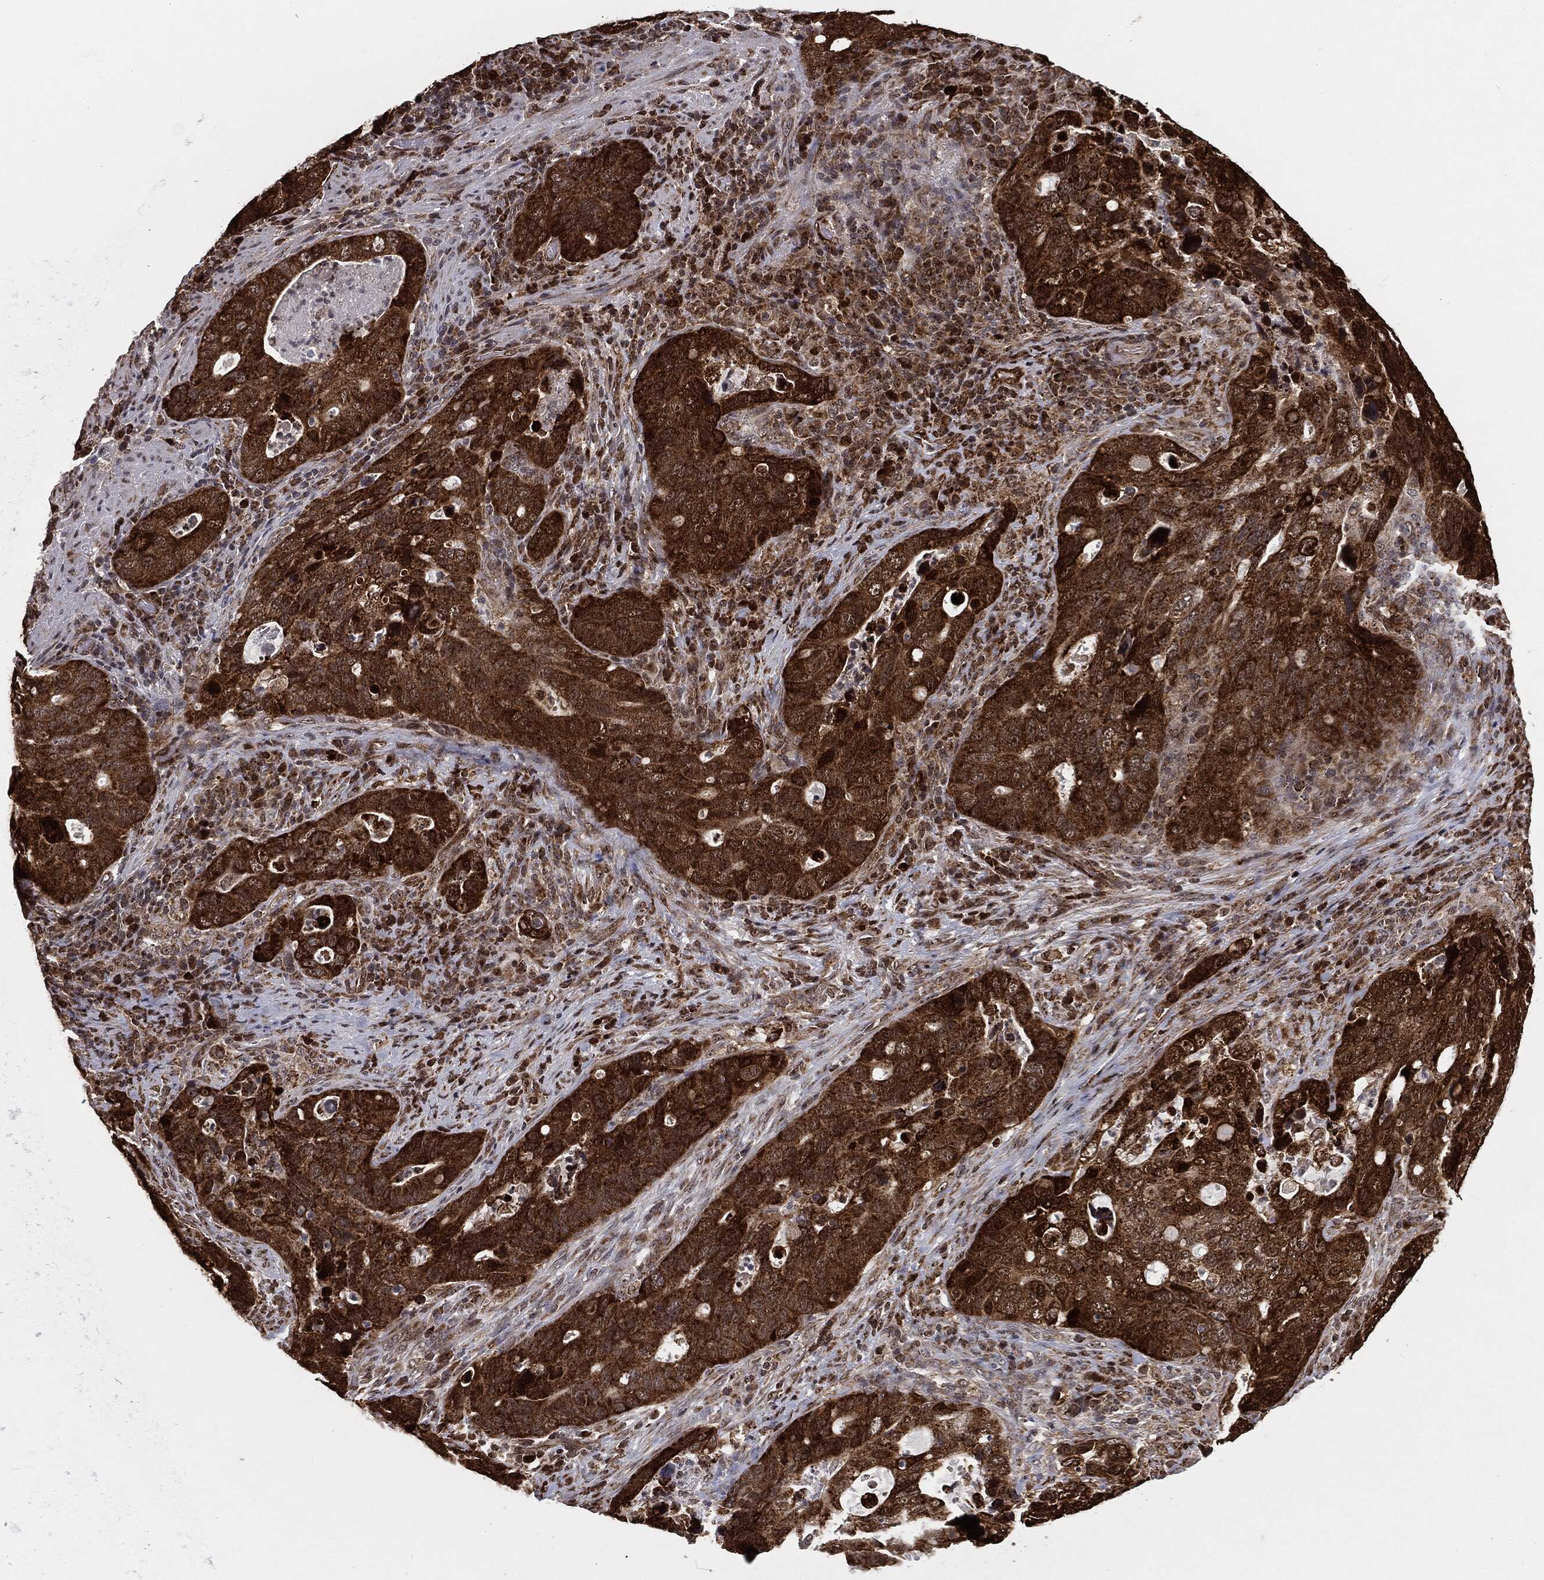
{"staining": {"intensity": "strong", "quantity": ">75%", "location": "cytoplasmic/membranous,nuclear"}, "tissue": "stomach cancer", "cell_type": "Tumor cells", "image_type": "cancer", "snomed": [{"axis": "morphology", "description": "Adenocarcinoma, NOS"}, {"axis": "topography", "description": "Stomach"}], "caption": "The immunohistochemical stain shows strong cytoplasmic/membranous and nuclear staining in tumor cells of adenocarcinoma (stomach) tissue.", "gene": "CHCHD2", "patient": {"sex": "male", "age": 54}}